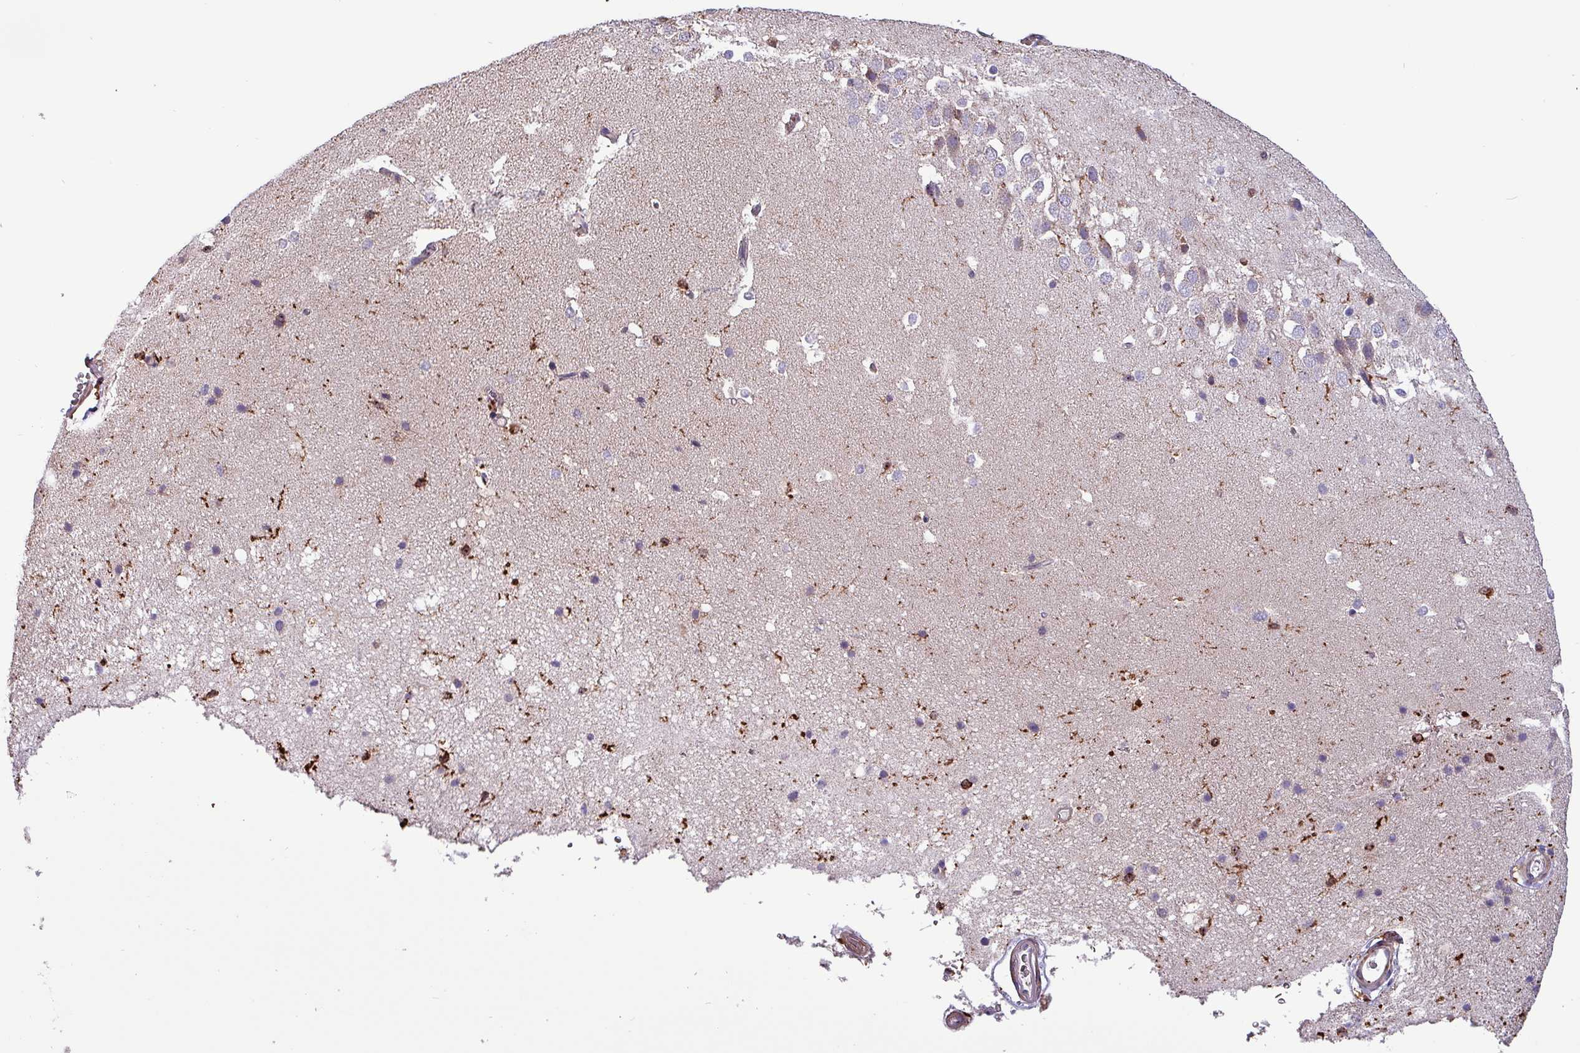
{"staining": {"intensity": "strong", "quantity": "<25%", "location": "nuclear"}, "tissue": "hippocampus", "cell_type": "Glial cells", "image_type": "normal", "snomed": [{"axis": "morphology", "description": "Normal tissue, NOS"}, {"axis": "topography", "description": "Hippocampus"}], "caption": "A high-resolution photomicrograph shows immunohistochemistry (IHC) staining of normal hippocampus, which shows strong nuclear staining in approximately <25% of glial cells. (DAB (3,3'-diaminobenzidine) = brown stain, brightfield microscopy at high magnification).", "gene": "SCIN", "patient": {"sex": "male", "age": 37}}